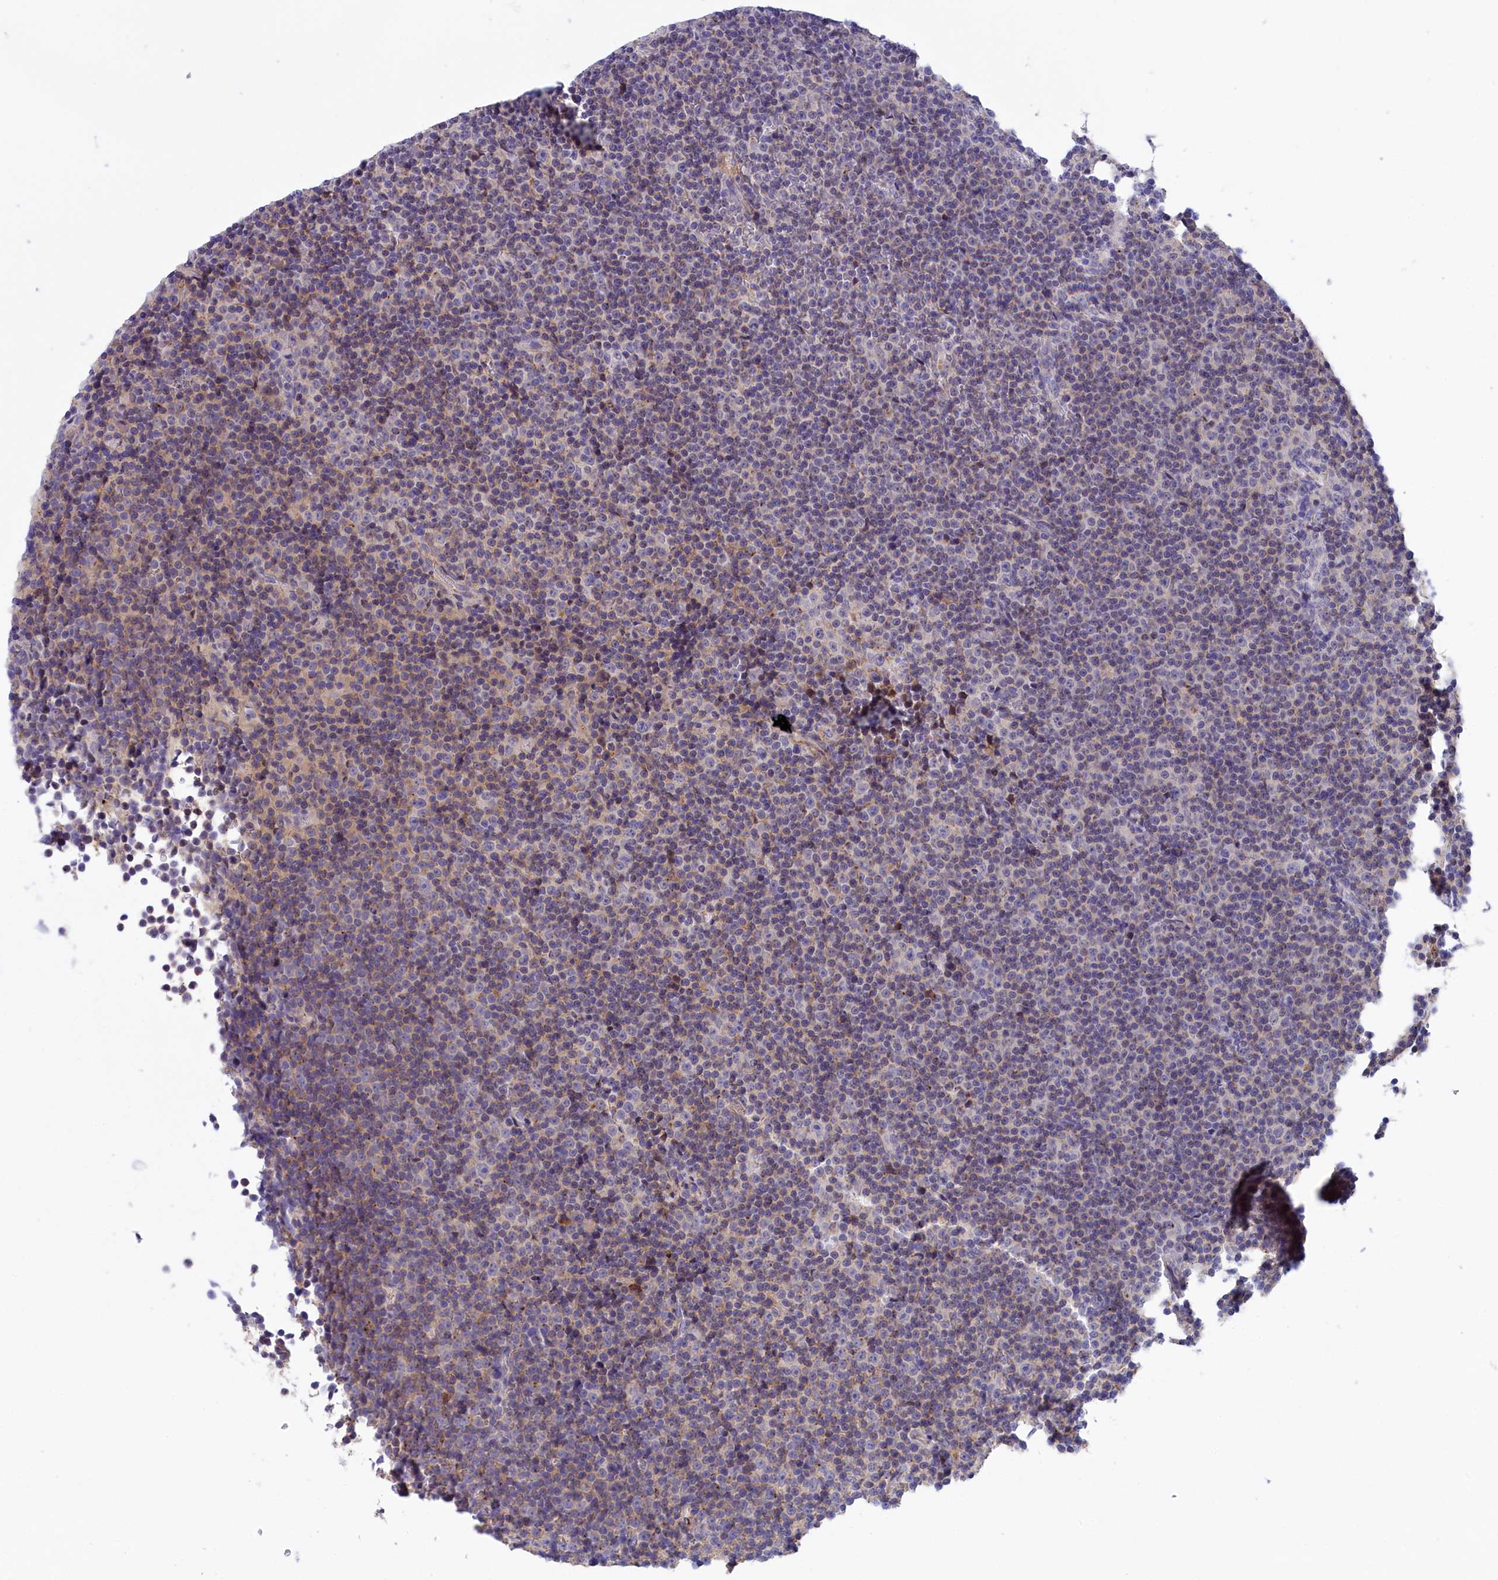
{"staining": {"intensity": "negative", "quantity": "none", "location": "none"}, "tissue": "lymphoma", "cell_type": "Tumor cells", "image_type": "cancer", "snomed": [{"axis": "morphology", "description": "Malignant lymphoma, non-Hodgkin's type, Low grade"}, {"axis": "topography", "description": "Lymph node"}], "caption": "Immunohistochemical staining of malignant lymphoma, non-Hodgkin's type (low-grade) reveals no significant staining in tumor cells.", "gene": "STYX", "patient": {"sex": "female", "age": 67}}